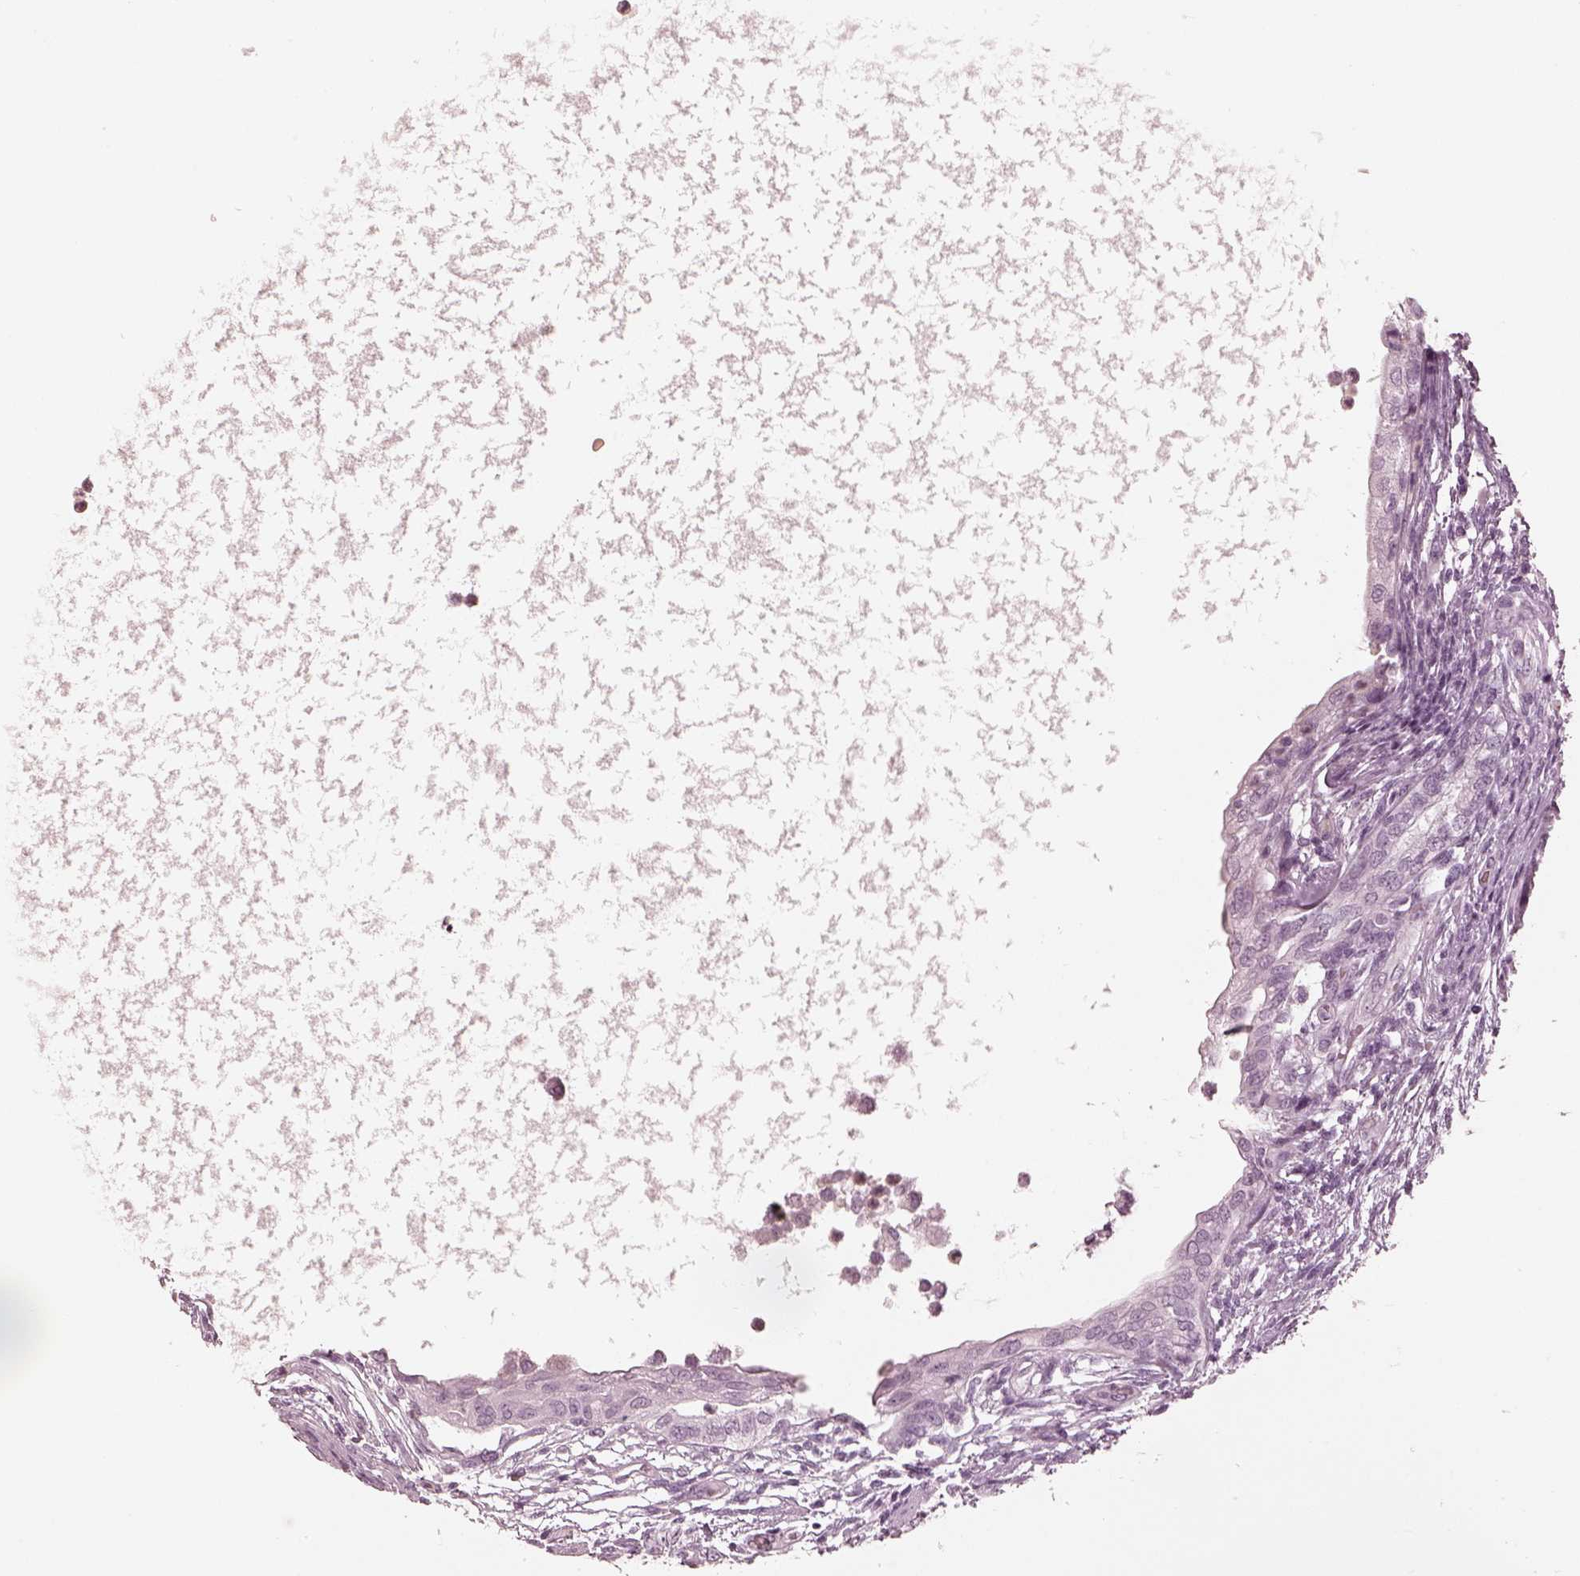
{"staining": {"intensity": "negative", "quantity": "none", "location": "none"}, "tissue": "testis cancer", "cell_type": "Tumor cells", "image_type": "cancer", "snomed": [{"axis": "morphology", "description": "Carcinoma, Embryonal, NOS"}, {"axis": "topography", "description": "Testis"}], "caption": "Human embryonal carcinoma (testis) stained for a protein using immunohistochemistry (IHC) shows no staining in tumor cells.", "gene": "CSH1", "patient": {"sex": "male", "age": 26}}